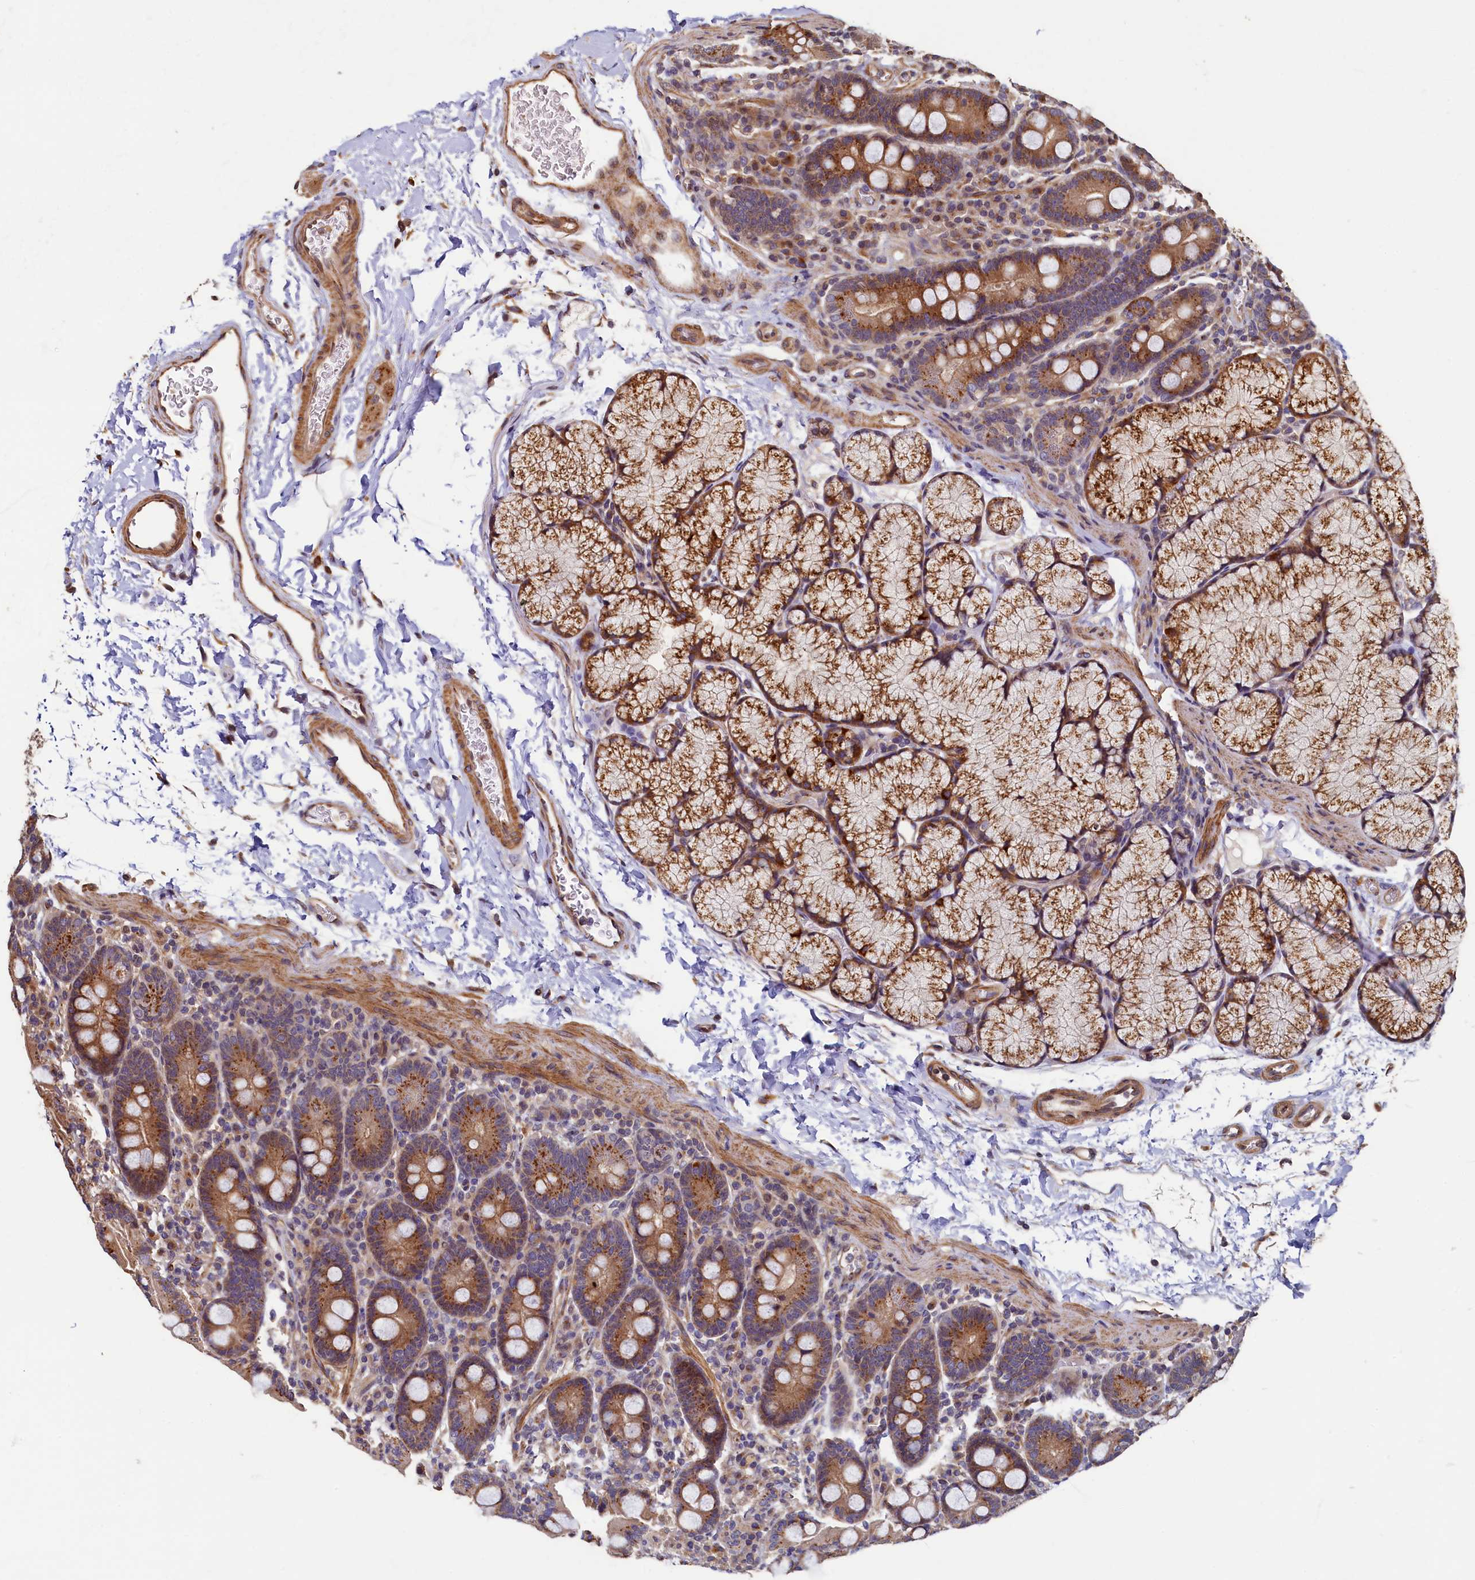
{"staining": {"intensity": "strong", "quantity": ">75%", "location": "cytoplasmic/membranous"}, "tissue": "duodenum", "cell_type": "Glandular cells", "image_type": "normal", "snomed": [{"axis": "morphology", "description": "Normal tissue, NOS"}, {"axis": "topography", "description": "Duodenum"}], "caption": "High-power microscopy captured an immunohistochemistry micrograph of unremarkable duodenum, revealing strong cytoplasmic/membranous expression in approximately >75% of glandular cells. (IHC, brightfield microscopy, high magnification).", "gene": "TMEM181", "patient": {"sex": "male", "age": 35}}